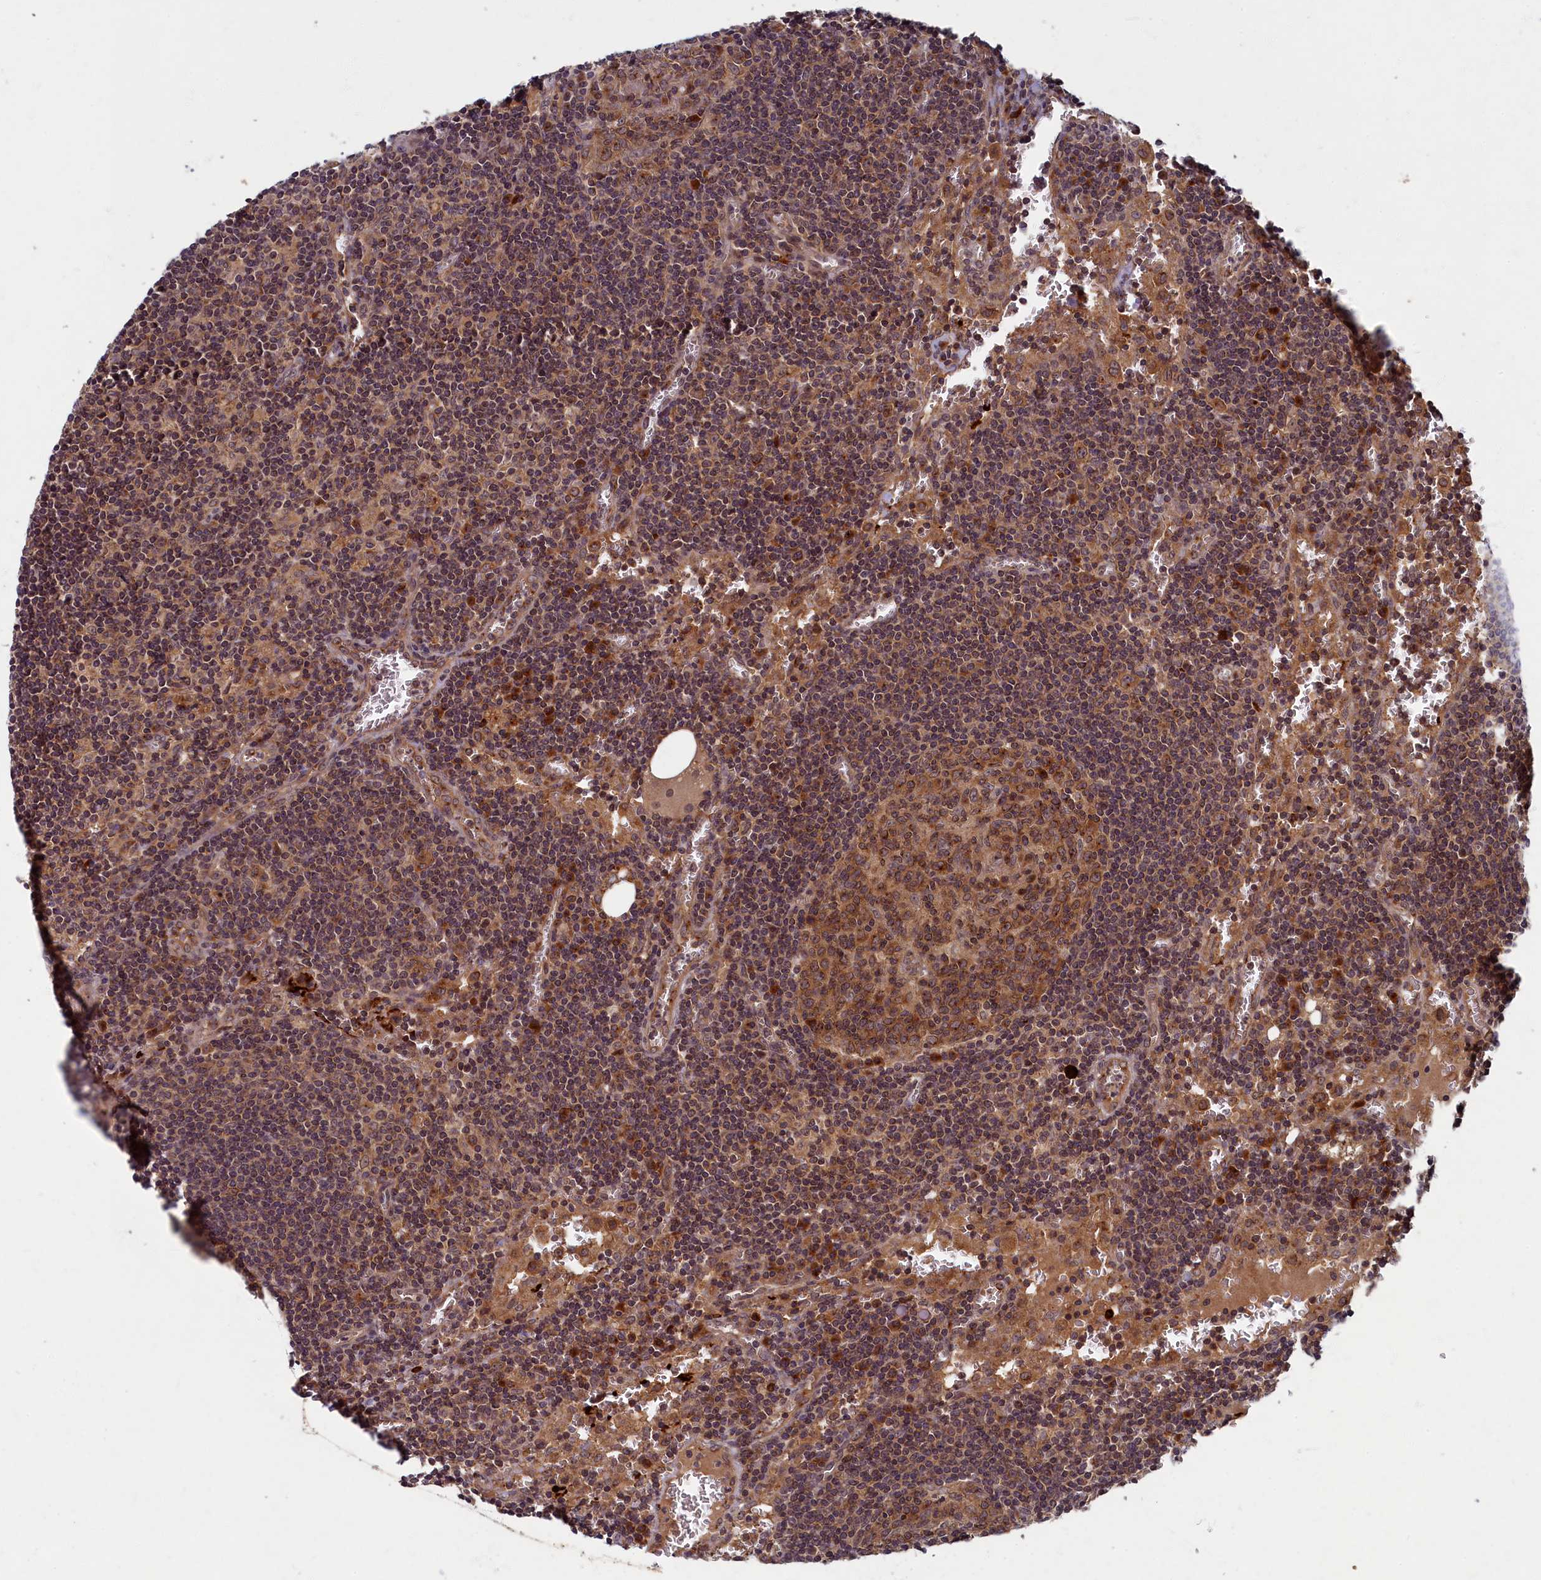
{"staining": {"intensity": "moderate", "quantity": ">75%", "location": "cytoplasmic/membranous"}, "tissue": "lymph node", "cell_type": "Germinal center cells", "image_type": "normal", "snomed": [{"axis": "morphology", "description": "Normal tissue, NOS"}, {"axis": "topography", "description": "Lymph node"}], "caption": "Immunohistochemical staining of unremarkable lymph node exhibits medium levels of moderate cytoplasmic/membranous positivity in approximately >75% of germinal center cells.", "gene": "BICD1", "patient": {"sex": "female", "age": 73}}